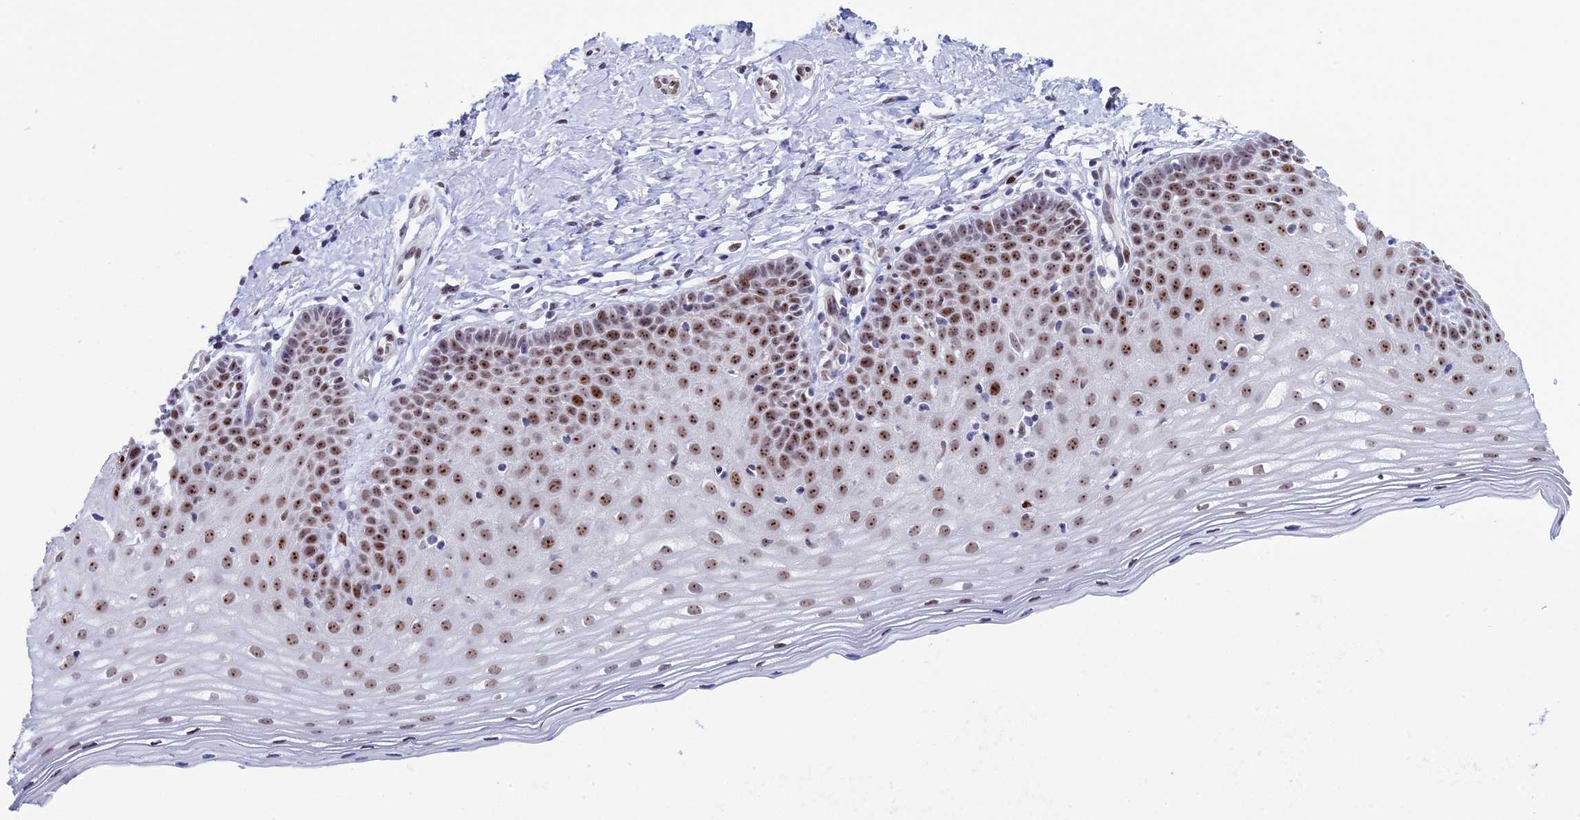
{"staining": {"intensity": "moderate", "quantity": "25%-75%", "location": "nuclear"}, "tissue": "cervix", "cell_type": "Glandular cells", "image_type": "normal", "snomed": [{"axis": "morphology", "description": "Normal tissue, NOS"}, {"axis": "topography", "description": "Cervix"}], "caption": "The immunohistochemical stain labels moderate nuclear positivity in glandular cells of unremarkable cervix. The staining is performed using DAB (3,3'-diaminobenzidine) brown chromogen to label protein expression. The nuclei are counter-stained blue using hematoxylin.", "gene": "CCDC86", "patient": {"sex": "female", "age": 36}}